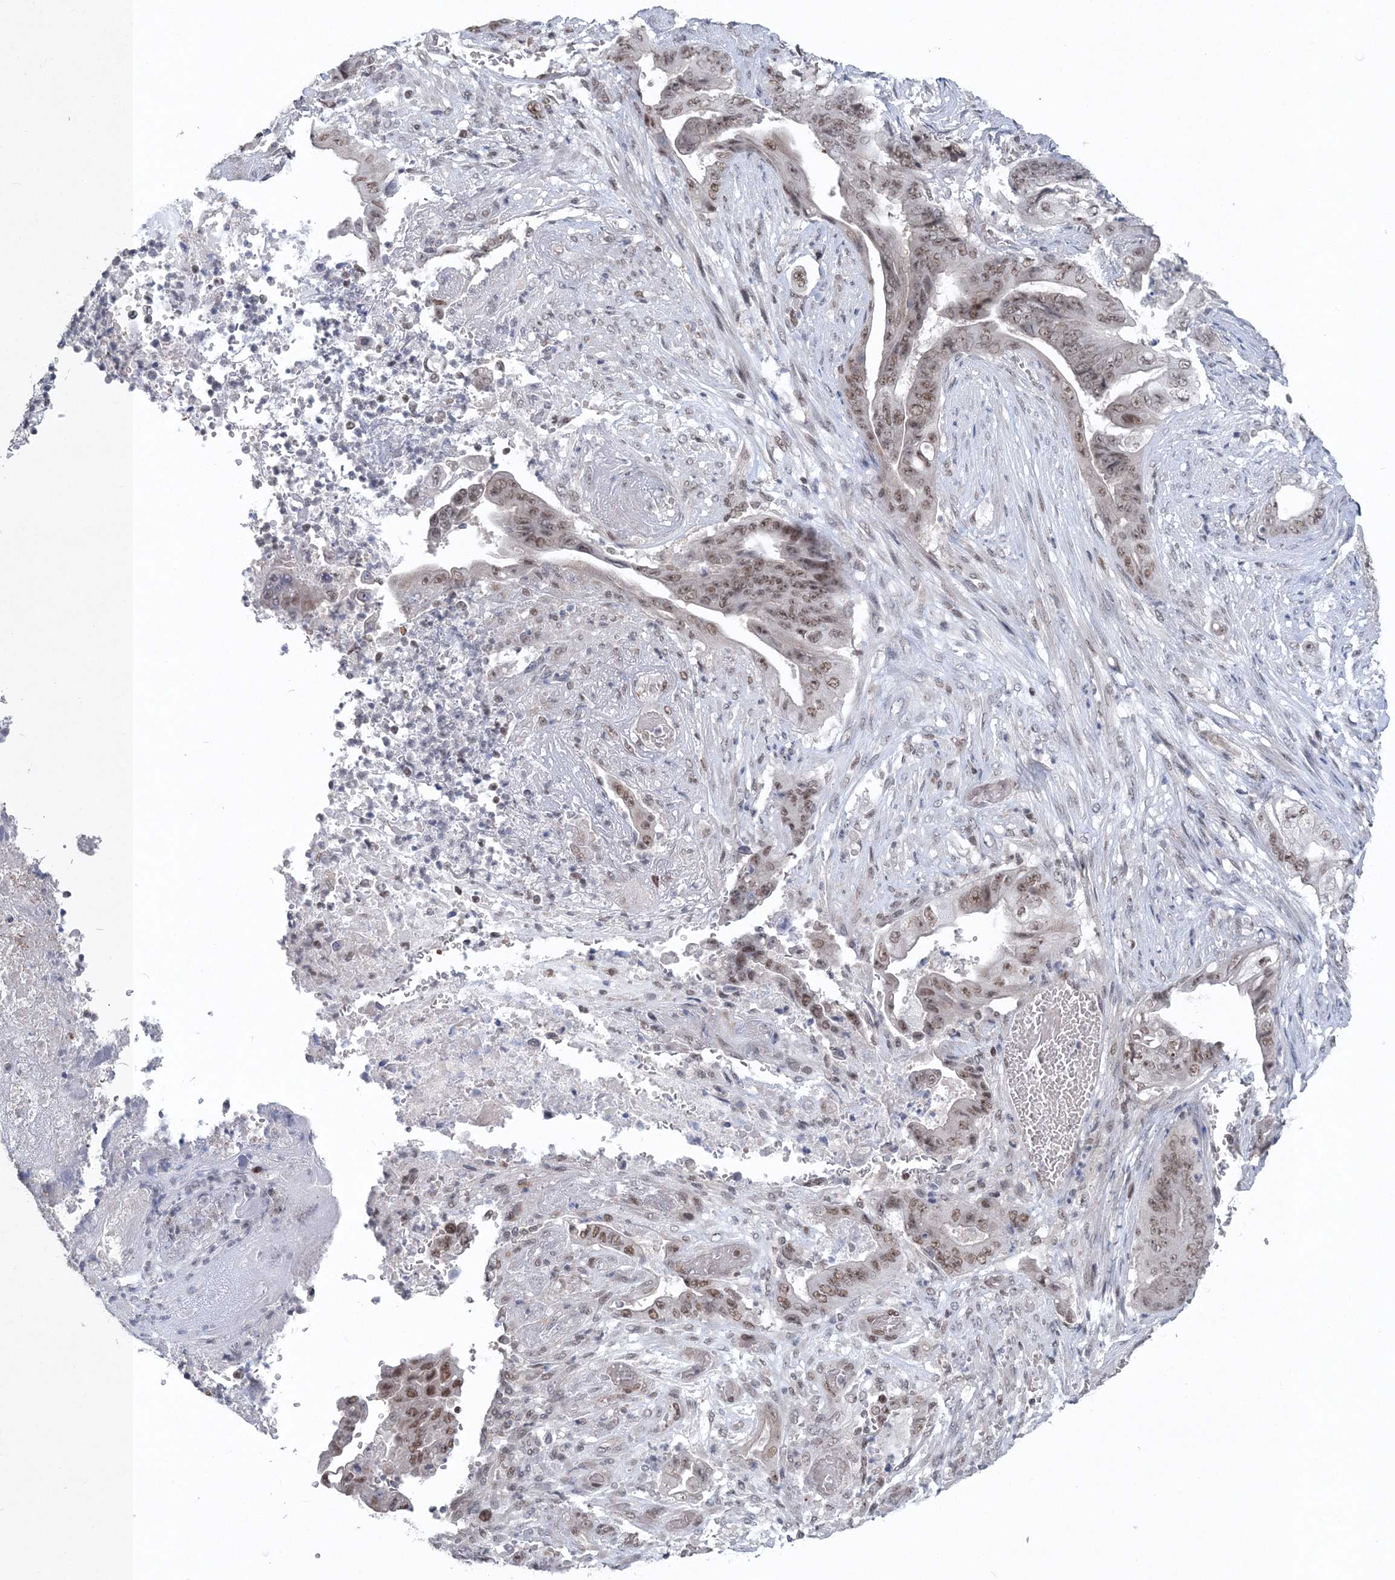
{"staining": {"intensity": "weak", "quantity": ">75%", "location": "nuclear"}, "tissue": "stomach cancer", "cell_type": "Tumor cells", "image_type": "cancer", "snomed": [{"axis": "morphology", "description": "Adenocarcinoma, NOS"}, {"axis": "topography", "description": "Stomach"}], "caption": "Immunohistochemical staining of stomach cancer (adenocarcinoma) shows weak nuclear protein expression in about >75% of tumor cells.", "gene": "PDS5A", "patient": {"sex": "female", "age": 73}}